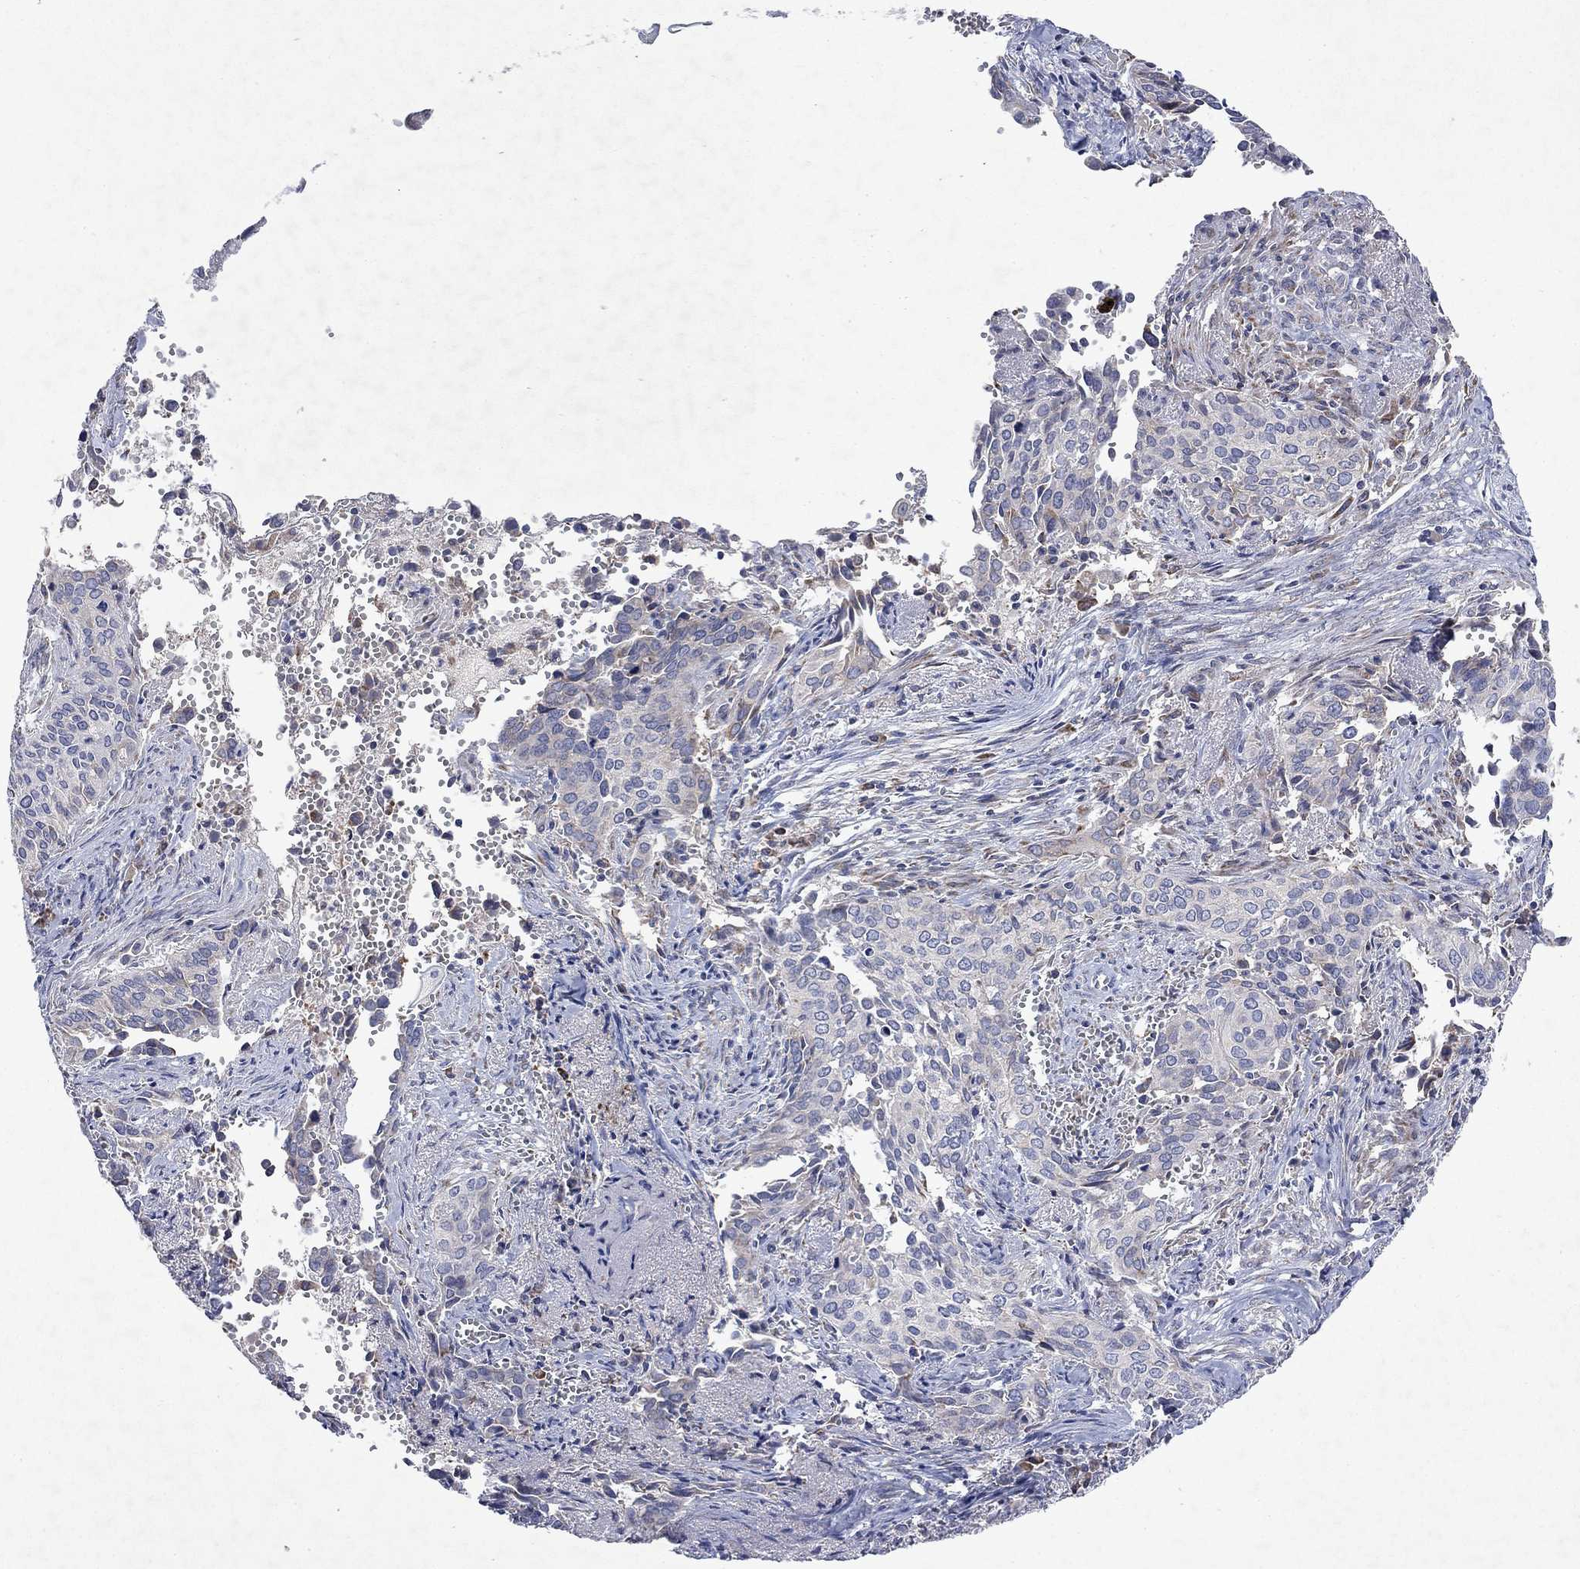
{"staining": {"intensity": "negative", "quantity": "none", "location": "none"}, "tissue": "cervical cancer", "cell_type": "Tumor cells", "image_type": "cancer", "snomed": [{"axis": "morphology", "description": "Squamous cell carcinoma, NOS"}, {"axis": "topography", "description": "Cervix"}], "caption": "Squamous cell carcinoma (cervical) stained for a protein using IHC reveals no positivity tumor cells.", "gene": "TMEM97", "patient": {"sex": "female", "age": 29}}